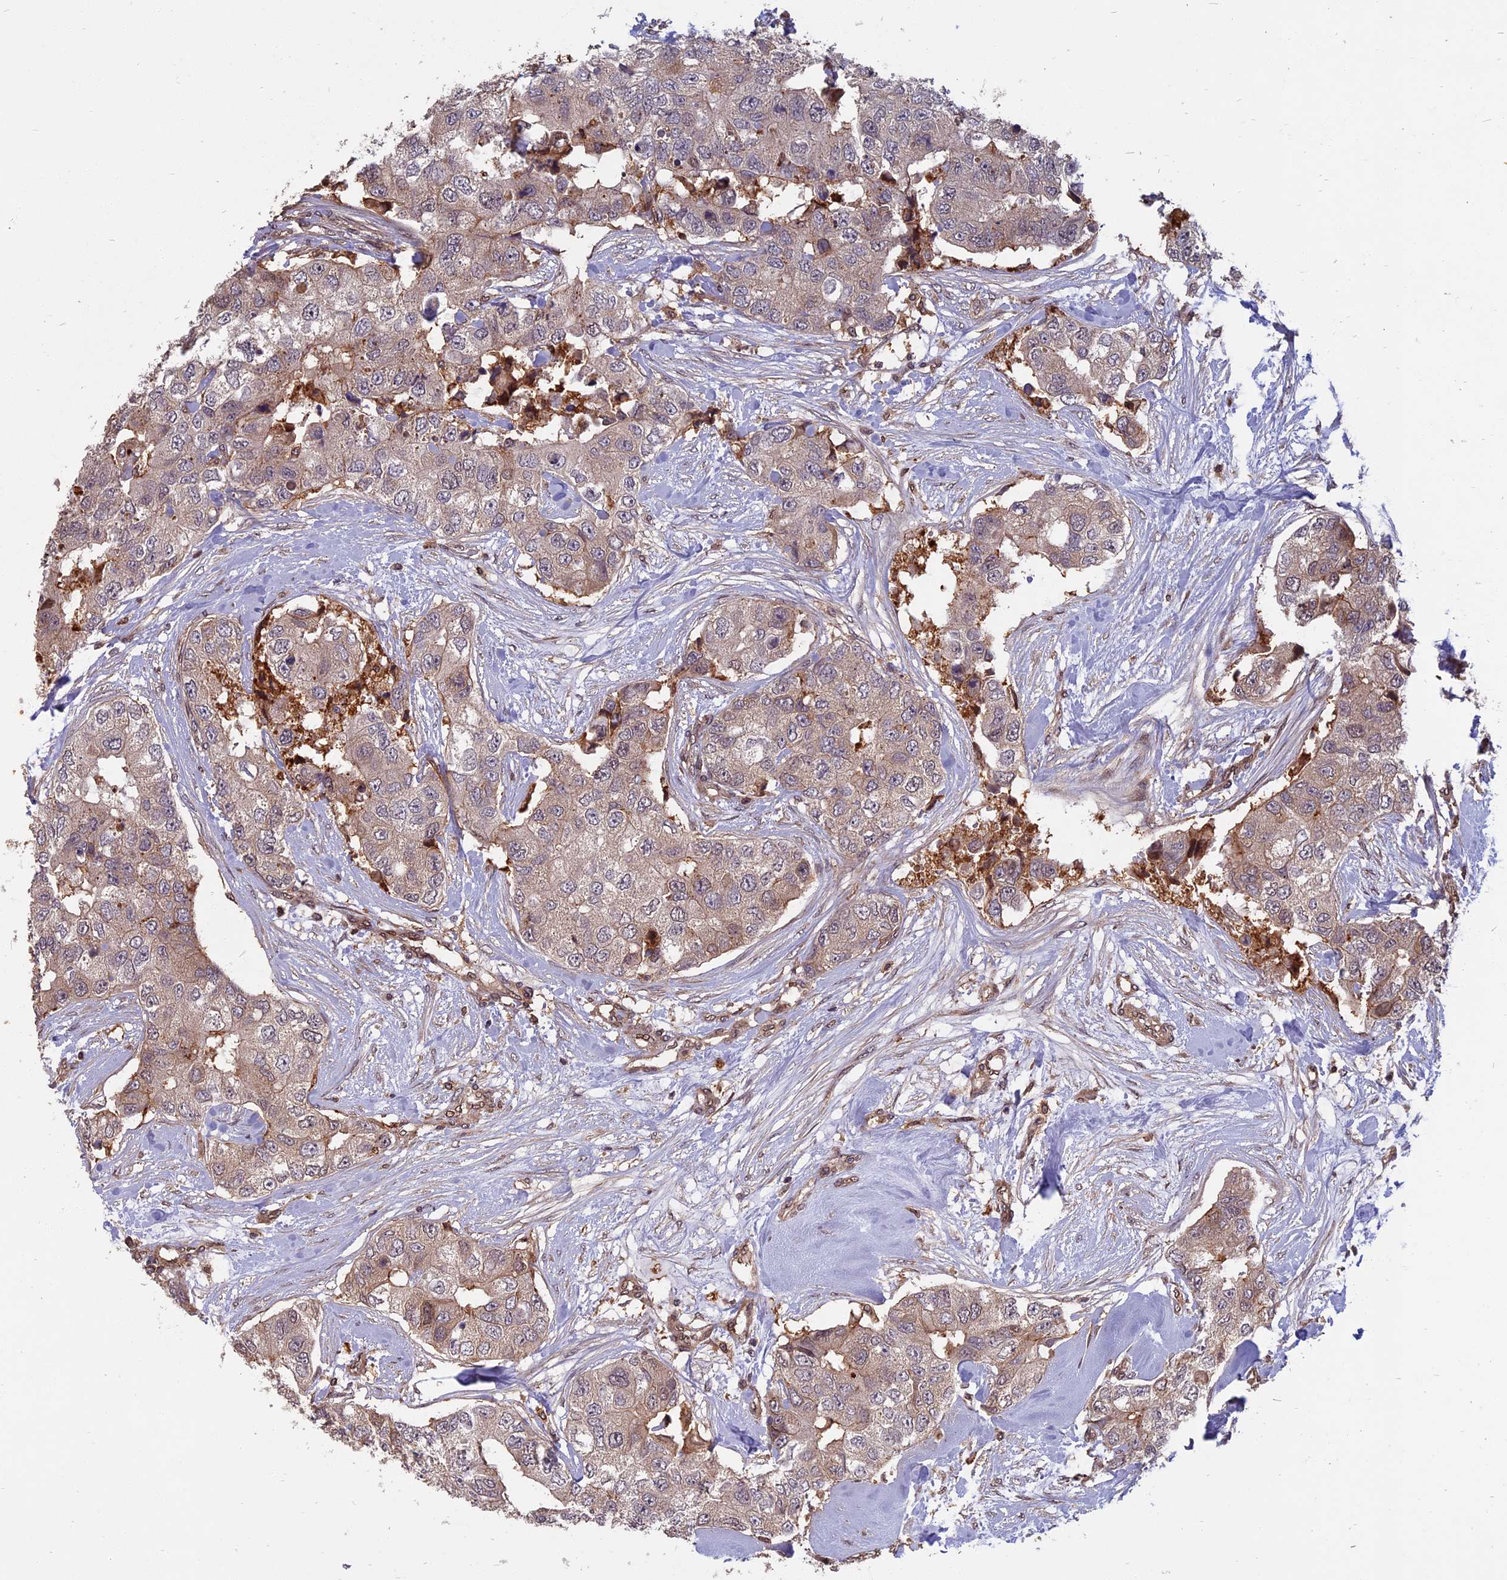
{"staining": {"intensity": "weak", "quantity": "25%-75%", "location": "cytoplasmic/membranous"}, "tissue": "breast cancer", "cell_type": "Tumor cells", "image_type": "cancer", "snomed": [{"axis": "morphology", "description": "Duct carcinoma"}, {"axis": "topography", "description": "Breast"}], "caption": "Breast cancer stained with immunohistochemistry (IHC) reveals weak cytoplasmic/membranous positivity in approximately 25%-75% of tumor cells. Ihc stains the protein of interest in brown and the nuclei are stained blue.", "gene": "SPG11", "patient": {"sex": "female", "age": 62}}